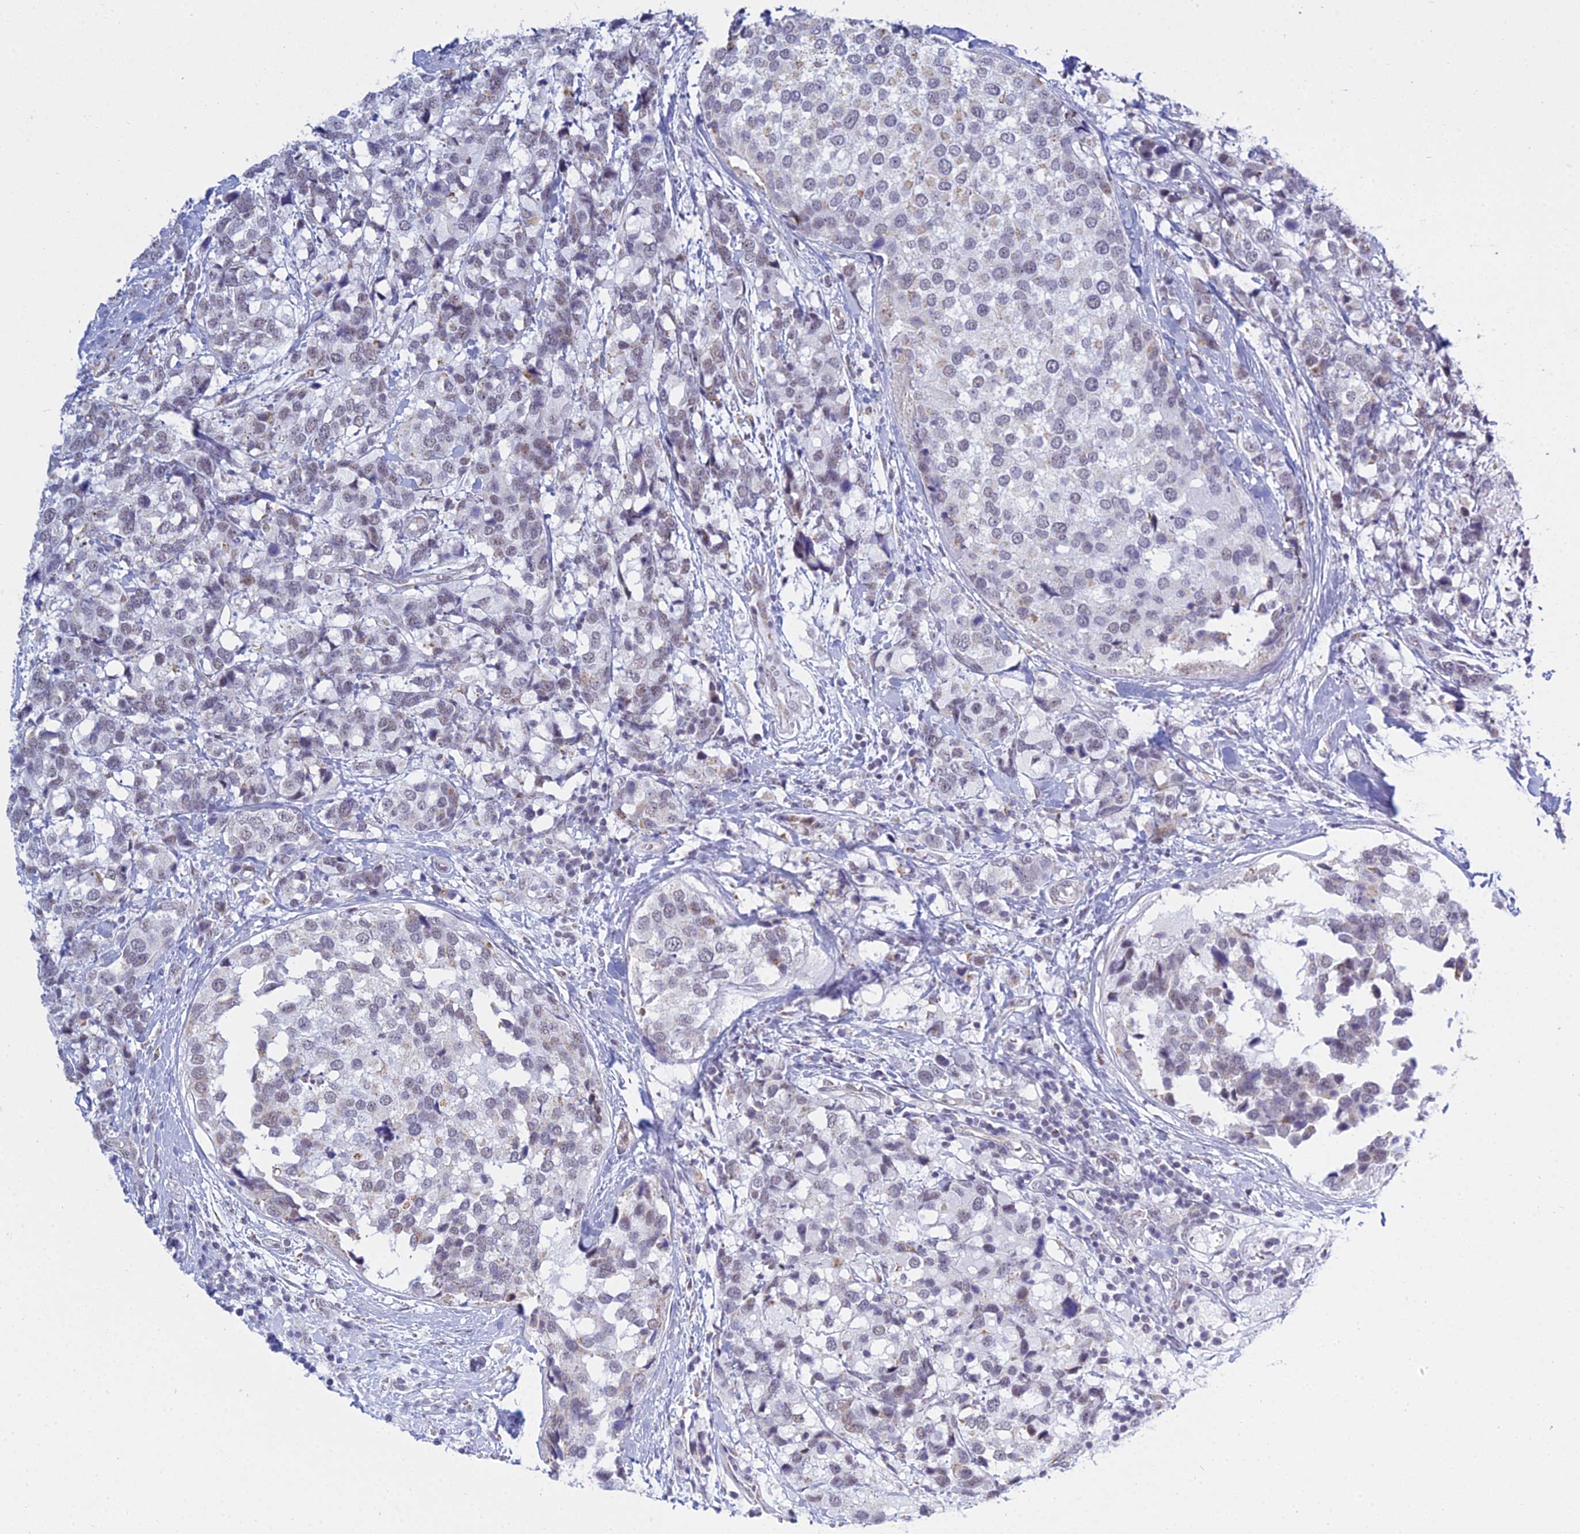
{"staining": {"intensity": "weak", "quantity": "25%-75%", "location": "nuclear"}, "tissue": "breast cancer", "cell_type": "Tumor cells", "image_type": "cancer", "snomed": [{"axis": "morphology", "description": "Lobular carcinoma"}, {"axis": "topography", "description": "Breast"}], "caption": "Breast cancer (lobular carcinoma) tissue shows weak nuclear positivity in about 25%-75% of tumor cells, visualized by immunohistochemistry.", "gene": "KLF14", "patient": {"sex": "female", "age": 59}}